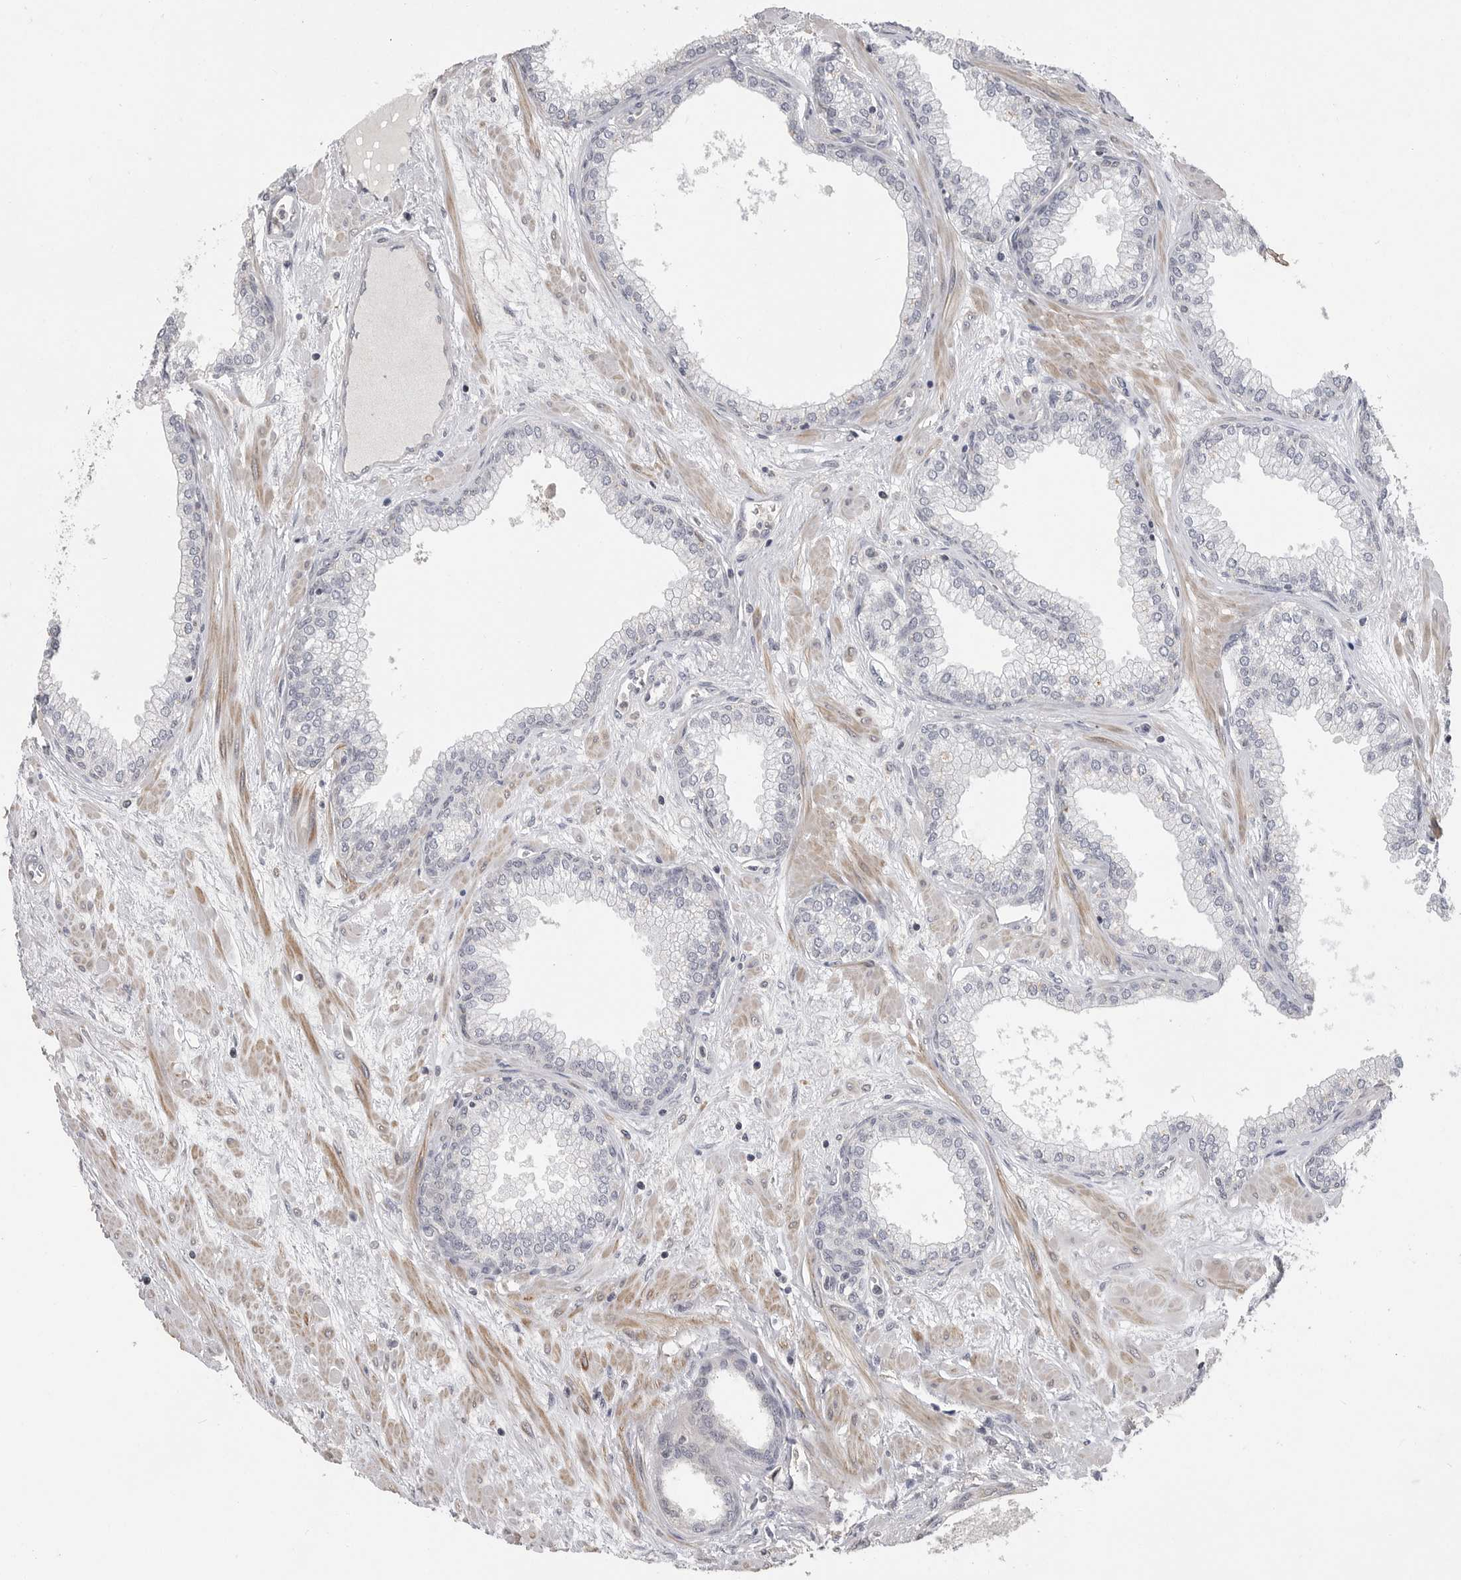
{"staining": {"intensity": "negative", "quantity": "none", "location": "none"}, "tissue": "prostate", "cell_type": "Glandular cells", "image_type": "normal", "snomed": [{"axis": "morphology", "description": "Normal tissue, NOS"}, {"axis": "morphology", "description": "Urothelial carcinoma, Low grade"}, {"axis": "topography", "description": "Urinary bladder"}, {"axis": "topography", "description": "Prostate"}], "caption": "Human prostate stained for a protein using immunohistochemistry demonstrates no expression in glandular cells.", "gene": "PLEKHF1", "patient": {"sex": "male", "age": 60}}